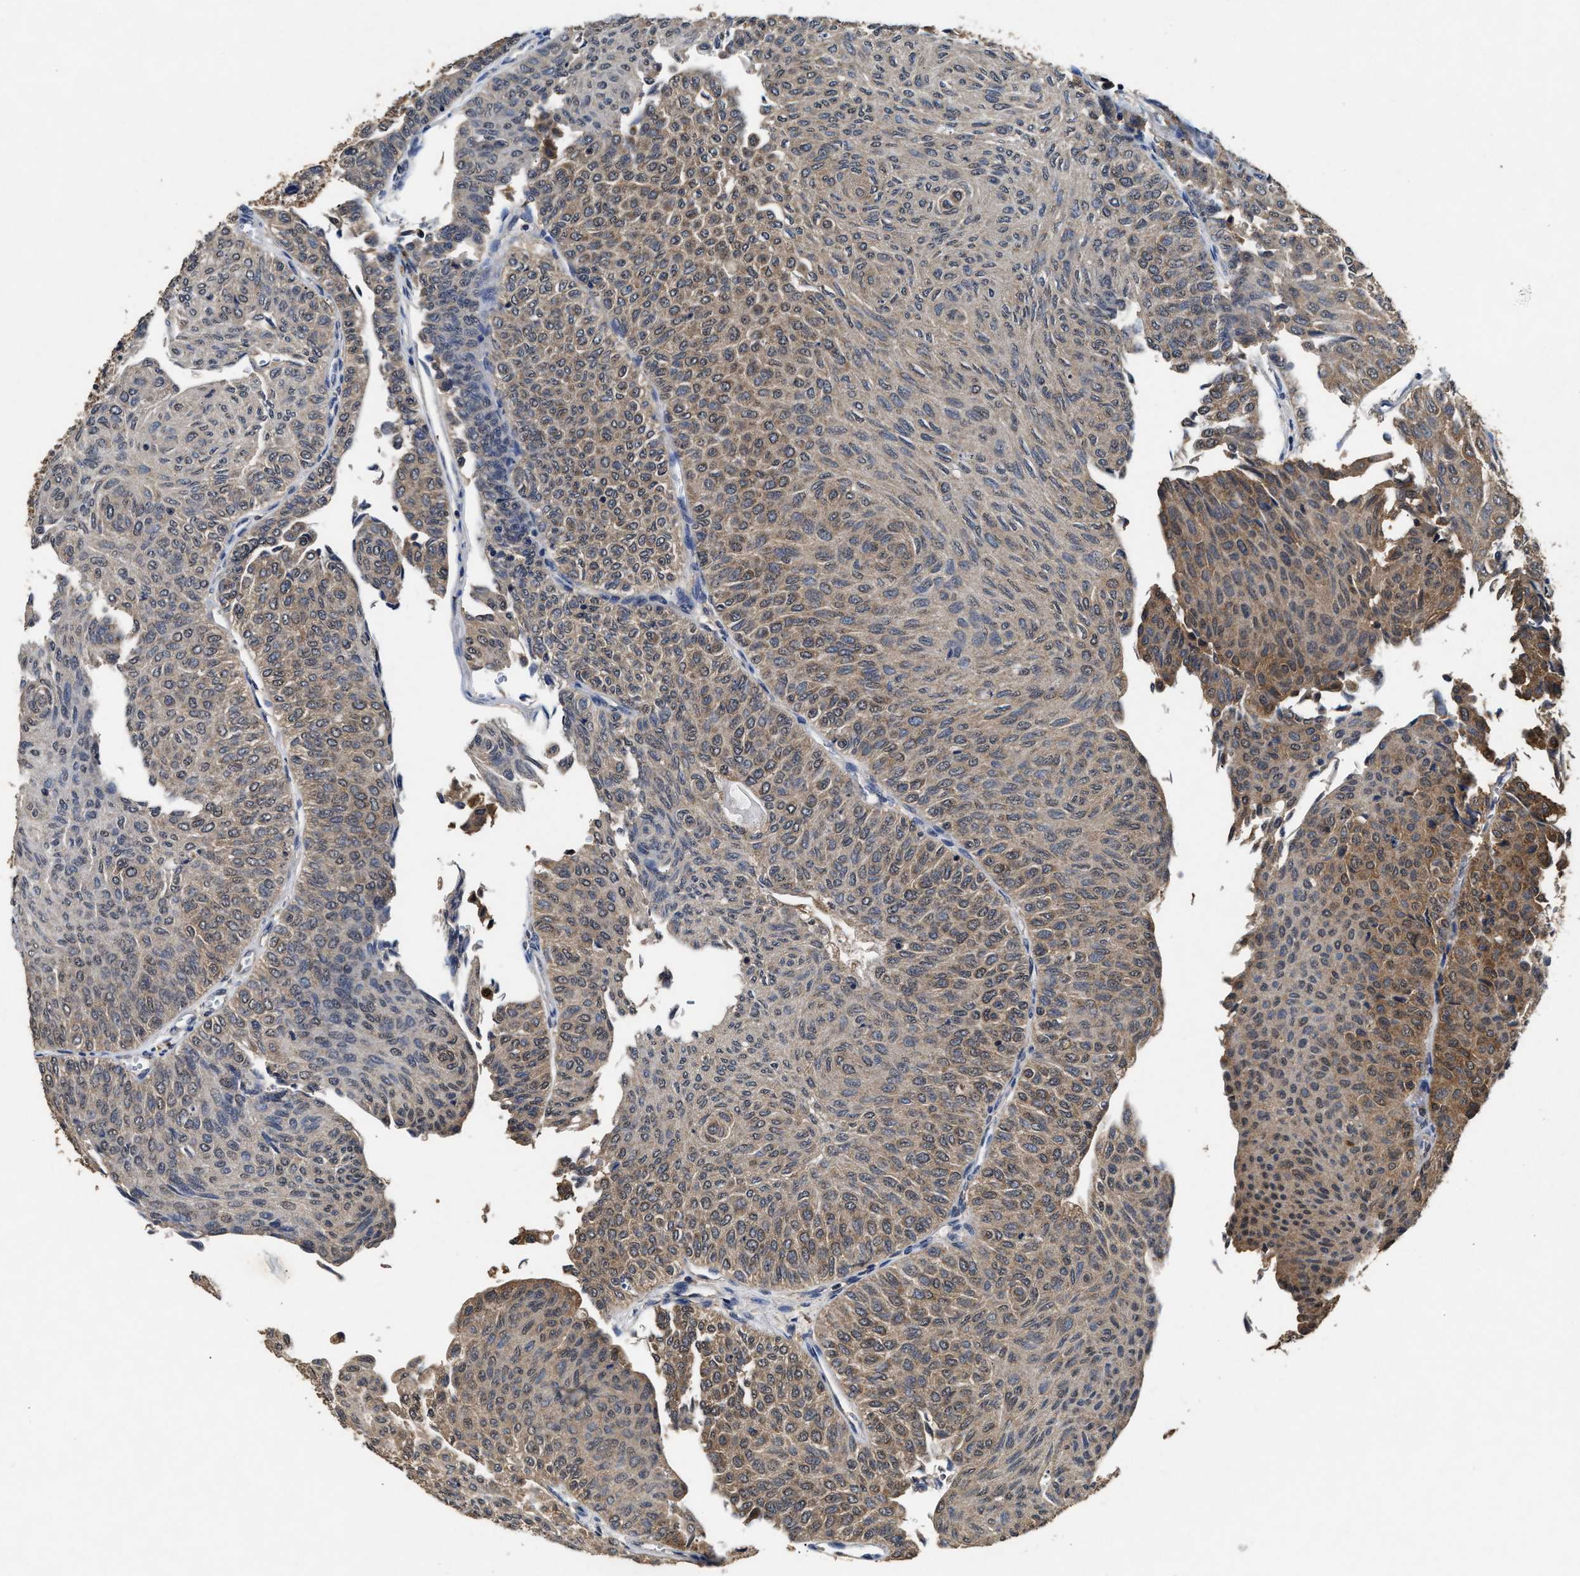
{"staining": {"intensity": "moderate", "quantity": "25%-75%", "location": "cytoplasmic/membranous"}, "tissue": "urothelial cancer", "cell_type": "Tumor cells", "image_type": "cancer", "snomed": [{"axis": "morphology", "description": "Urothelial carcinoma, Low grade"}, {"axis": "topography", "description": "Urinary bladder"}], "caption": "A brown stain labels moderate cytoplasmic/membranous staining of a protein in human urothelial cancer tumor cells.", "gene": "ACAT2", "patient": {"sex": "male", "age": 78}}